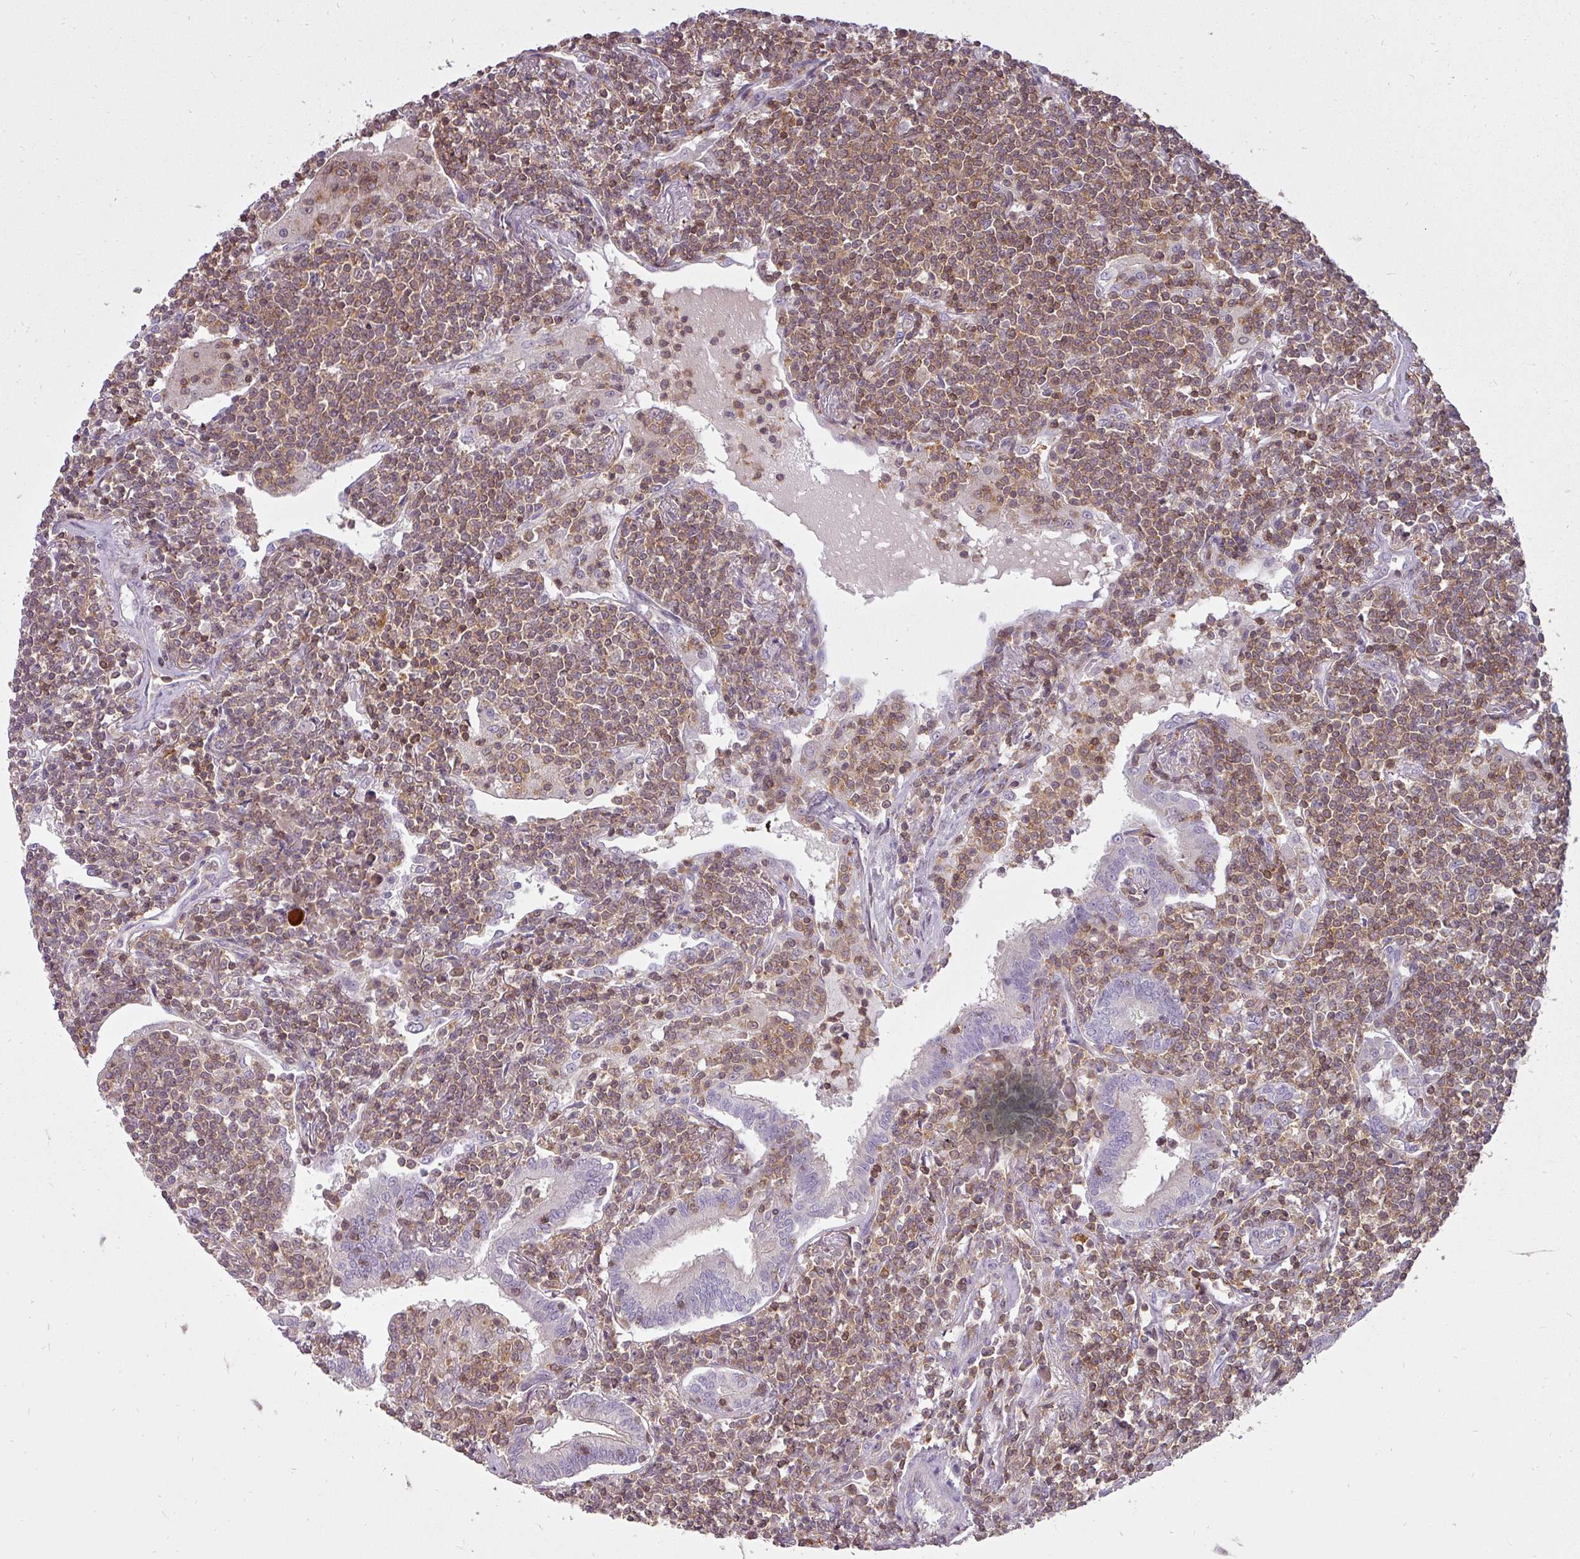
{"staining": {"intensity": "moderate", "quantity": ">75%", "location": "cytoplasmic/membranous,nuclear"}, "tissue": "lymphoma", "cell_type": "Tumor cells", "image_type": "cancer", "snomed": [{"axis": "morphology", "description": "Malignant lymphoma, non-Hodgkin's type, Low grade"}, {"axis": "topography", "description": "Lung"}], "caption": "Lymphoma was stained to show a protein in brown. There is medium levels of moderate cytoplasmic/membranous and nuclear staining in about >75% of tumor cells.", "gene": "STK4", "patient": {"sex": "female", "age": 71}}